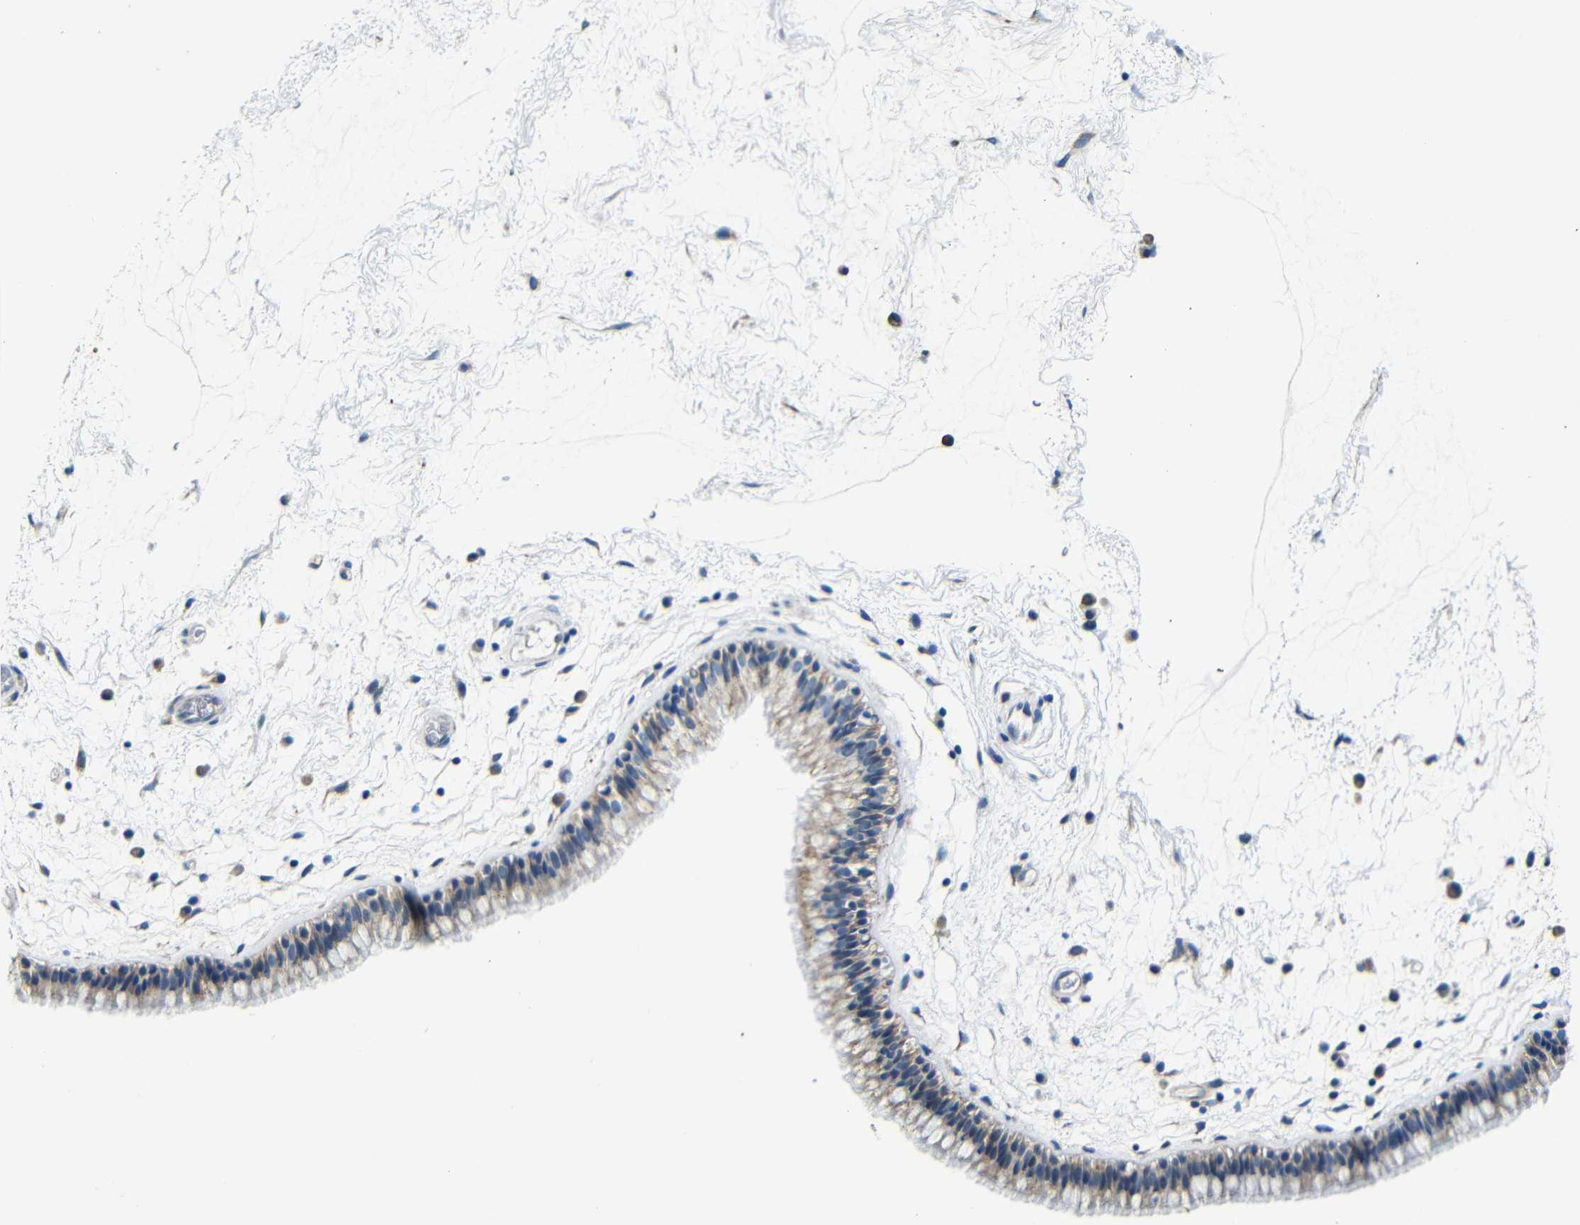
{"staining": {"intensity": "moderate", "quantity": "25%-75%", "location": "cytoplasmic/membranous"}, "tissue": "nasopharynx", "cell_type": "Respiratory epithelial cells", "image_type": "normal", "snomed": [{"axis": "morphology", "description": "Normal tissue, NOS"}, {"axis": "morphology", "description": "Inflammation, NOS"}, {"axis": "topography", "description": "Nasopharynx"}], "caption": "A medium amount of moderate cytoplasmic/membranous expression is present in about 25%-75% of respiratory epithelial cells in normal nasopharynx.", "gene": "FKBP14", "patient": {"sex": "male", "age": 48}}